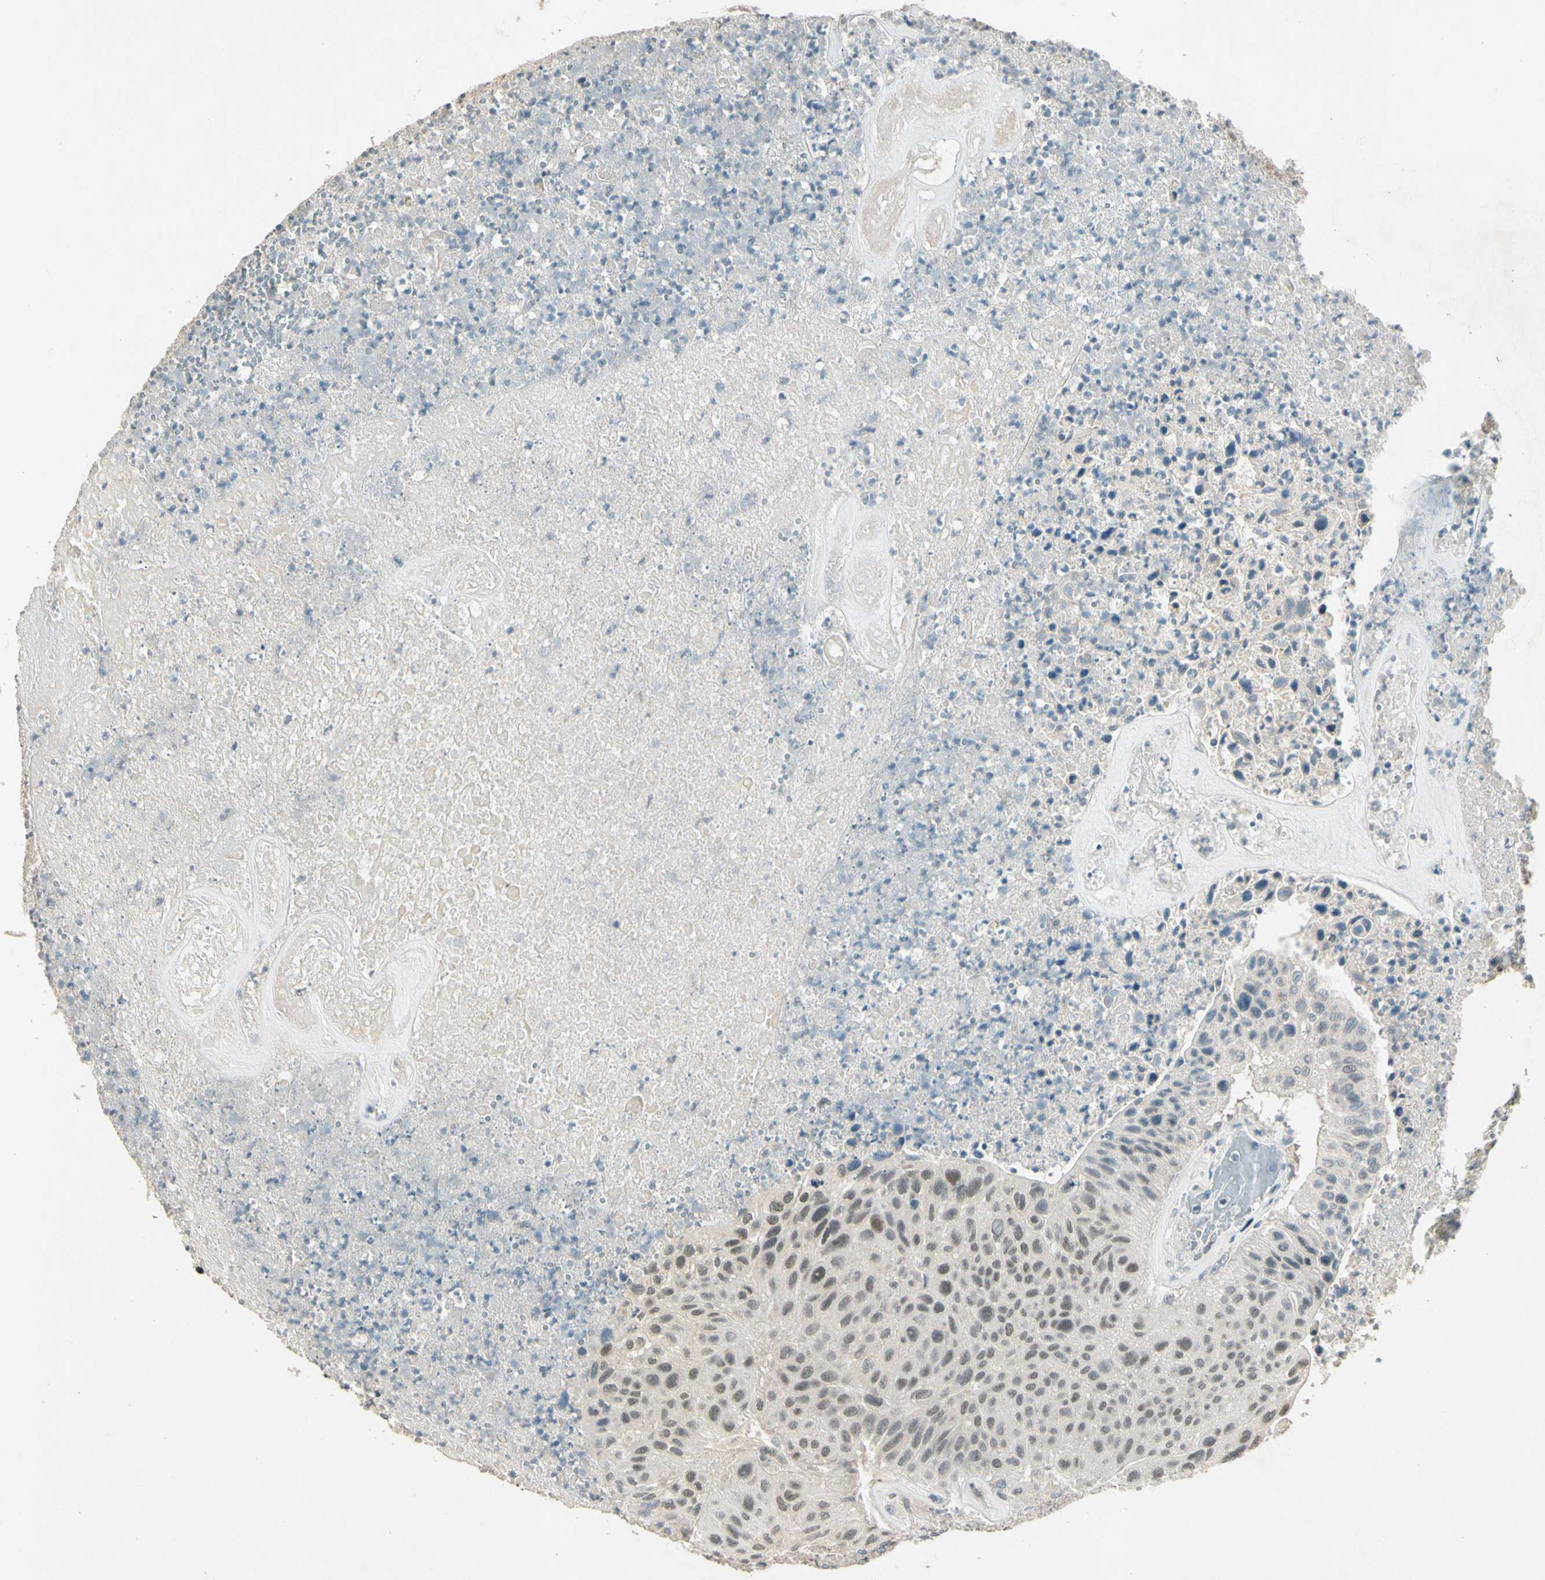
{"staining": {"intensity": "weak", "quantity": ">75%", "location": "nuclear"}, "tissue": "urothelial cancer", "cell_type": "Tumor cells", "image_type": "cancer", "snomed": [{"axis": "morphology", "description": "Urothelial carcinoma, High grade"}, {"axis": "topography", "description": "Urinary bladder"}], "caption": "DAB immunohistochemical staining of urothelial carcinoma (high-grade) displays weak nuclear protein staining in about >75% of tumor cells. (brown staining indicates protein expression, while blue staining denotes nuclei).", "gene": "ZBTB4", "patient": {"sex": "male", "age": 66}}